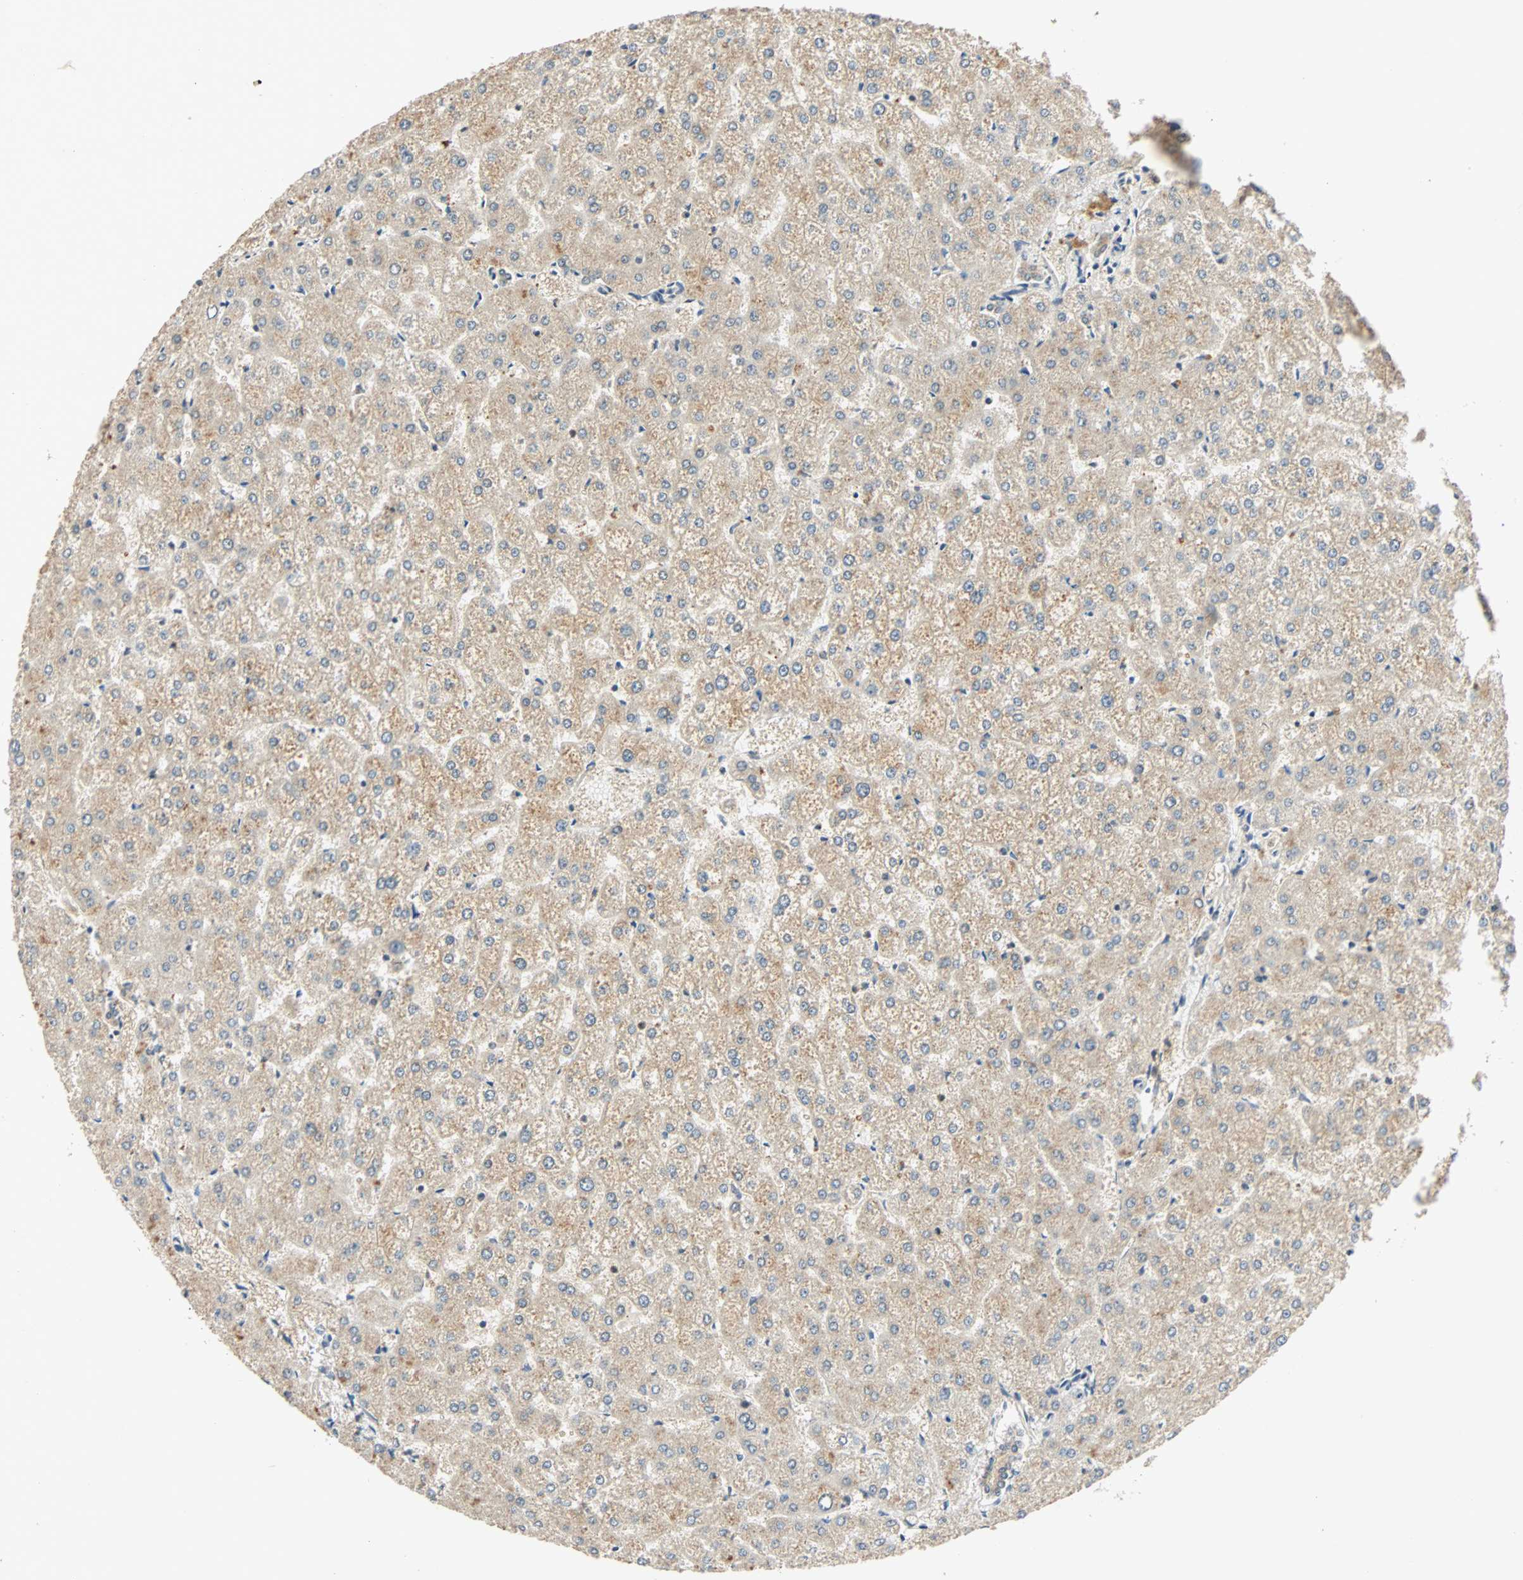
{"staining": {"intensity": "weak", "quantity": ">75%", "location": "cytoplasmic/membranous"}, "tissue": "liver", "cell_type": "Cholangiocytes", "image_type": "normal", "snomed": [{"axis": "morphology", "description": "Normal tissue, NOS"}, {"axis": "topography", "description": "Liver"}], "caption": "Liver stained for a protein shows weak cytoplasmic/membranous positivity in cholangiocytes. The protein of interest is shown in brown color, while the nuclei are stained blue.", "gene": "QSER1", "patient": {"sex": "female", "age": 32}}